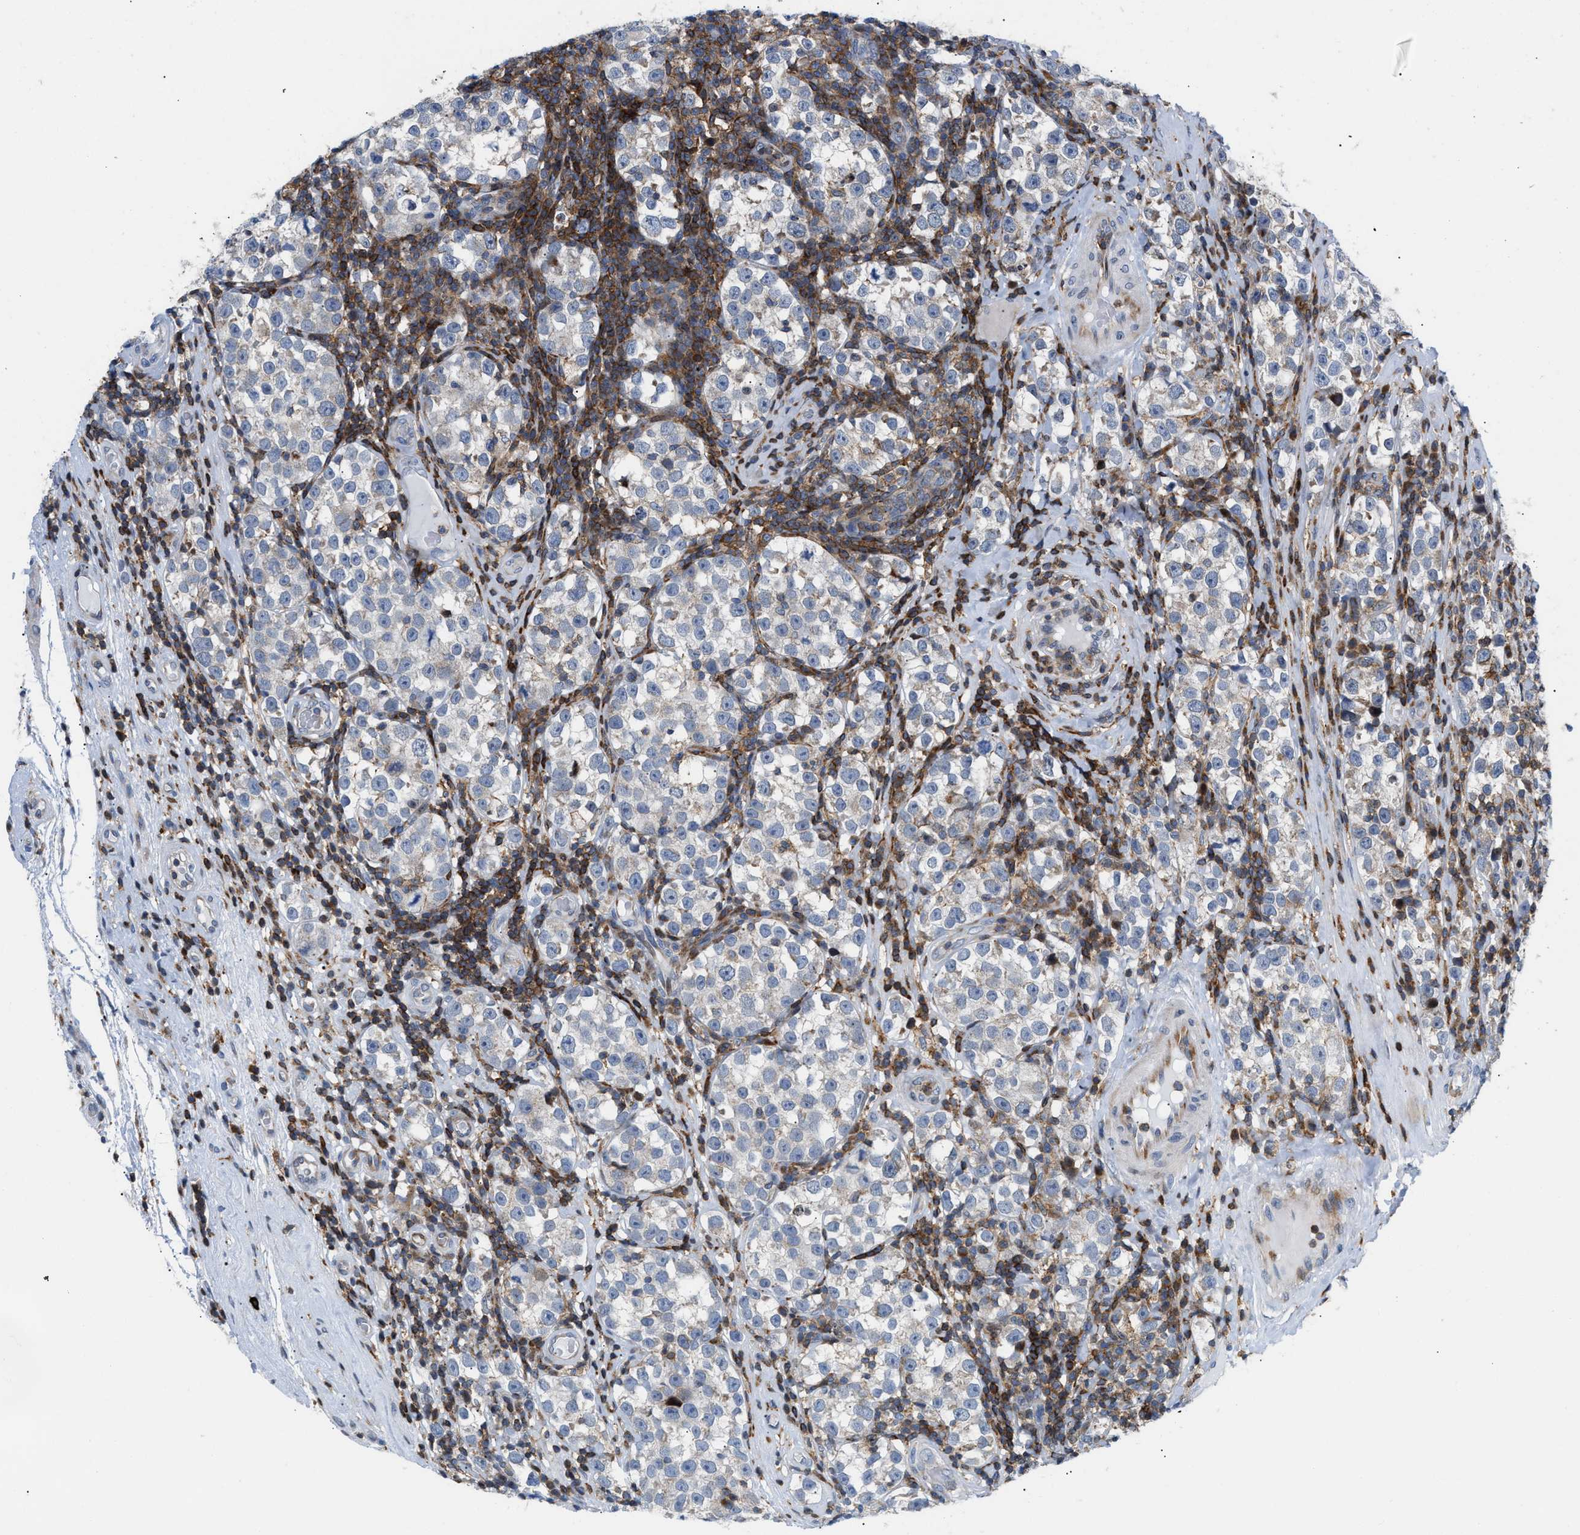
{"staining": {"intensity": "negative", "quantity": "none", "location": "none"}, "tissue": "testis cancer", "cell_type": "Tumor cells", "image_type": "cancer", "snomed": [{"axis": "morphology", "description": "Normal tissue, NOS"}, {"axis": "morphology", "description": "Seminoma, NOS"}, {"axis": "topography", "description": "Testis"}], "caption": "Immunohistochemistry of human testis seminoma reveals no staining in tumor cells.", "gene": "ATP9A", "patient": {"sex": "male", "age": 43}}